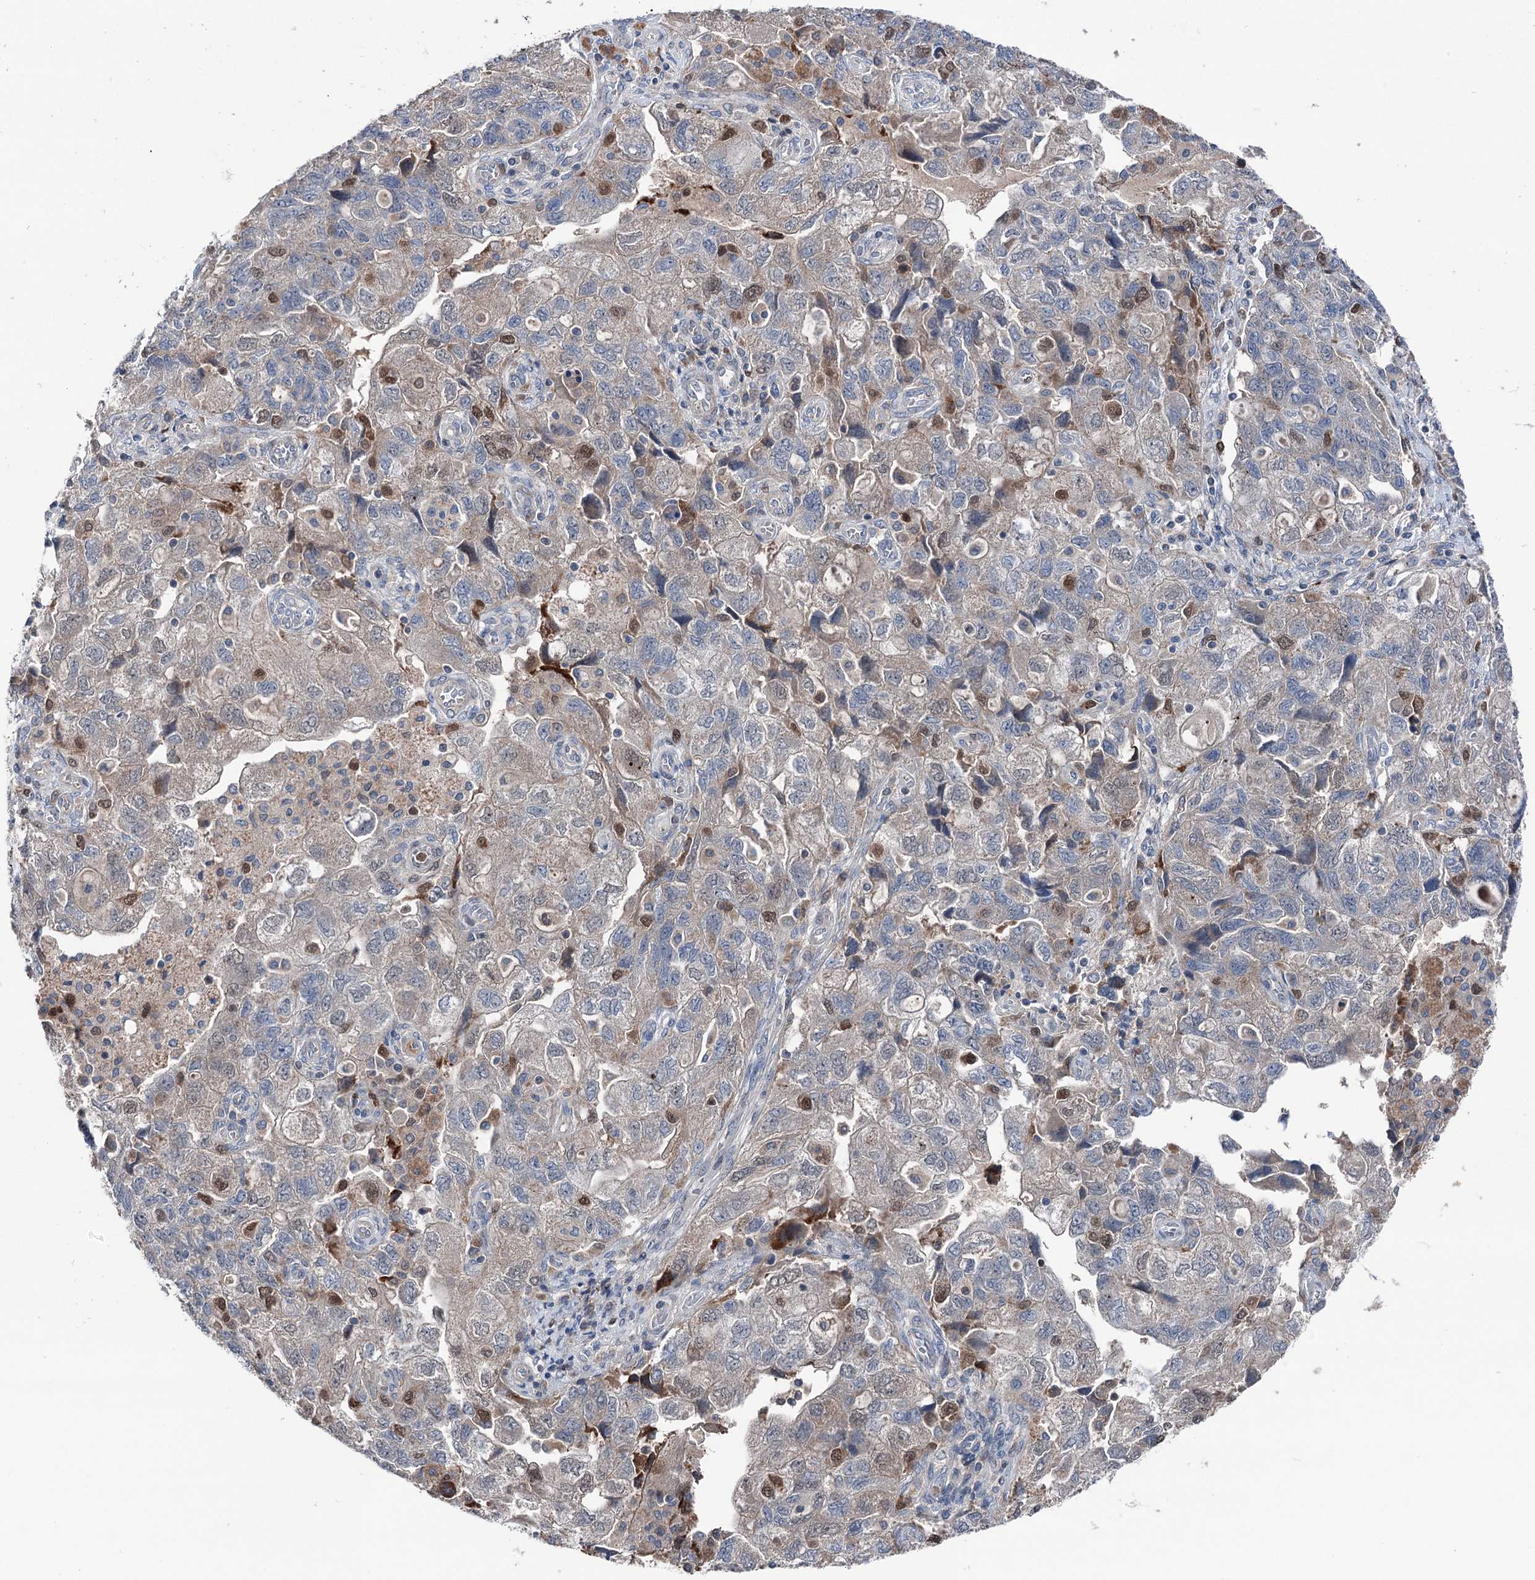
{"staining": {"intensity": "negative", "quantity": "none", "location": "none"}, "tissue": "ovarian cancer", "cell_type": "Tumor cells", "image_type": "cancer", "snomed": [{"axis": "morphology", "description": "Carcinoma, NOS"}, {"axis": "morphology", "description": "Cystadenocarcinoma, serous, NOS"}, {"axis": "topography", "description": "Ovary"}], "caption": "This image is of ovarian cancer stained with immunohistochemistry (IHC) to label a protein in brown with the nuclei are counter-stained blue. There is no positivity in tumor cells.", "gene": "NCAPD2", "patient": {"sex": "female", "age": 69}}